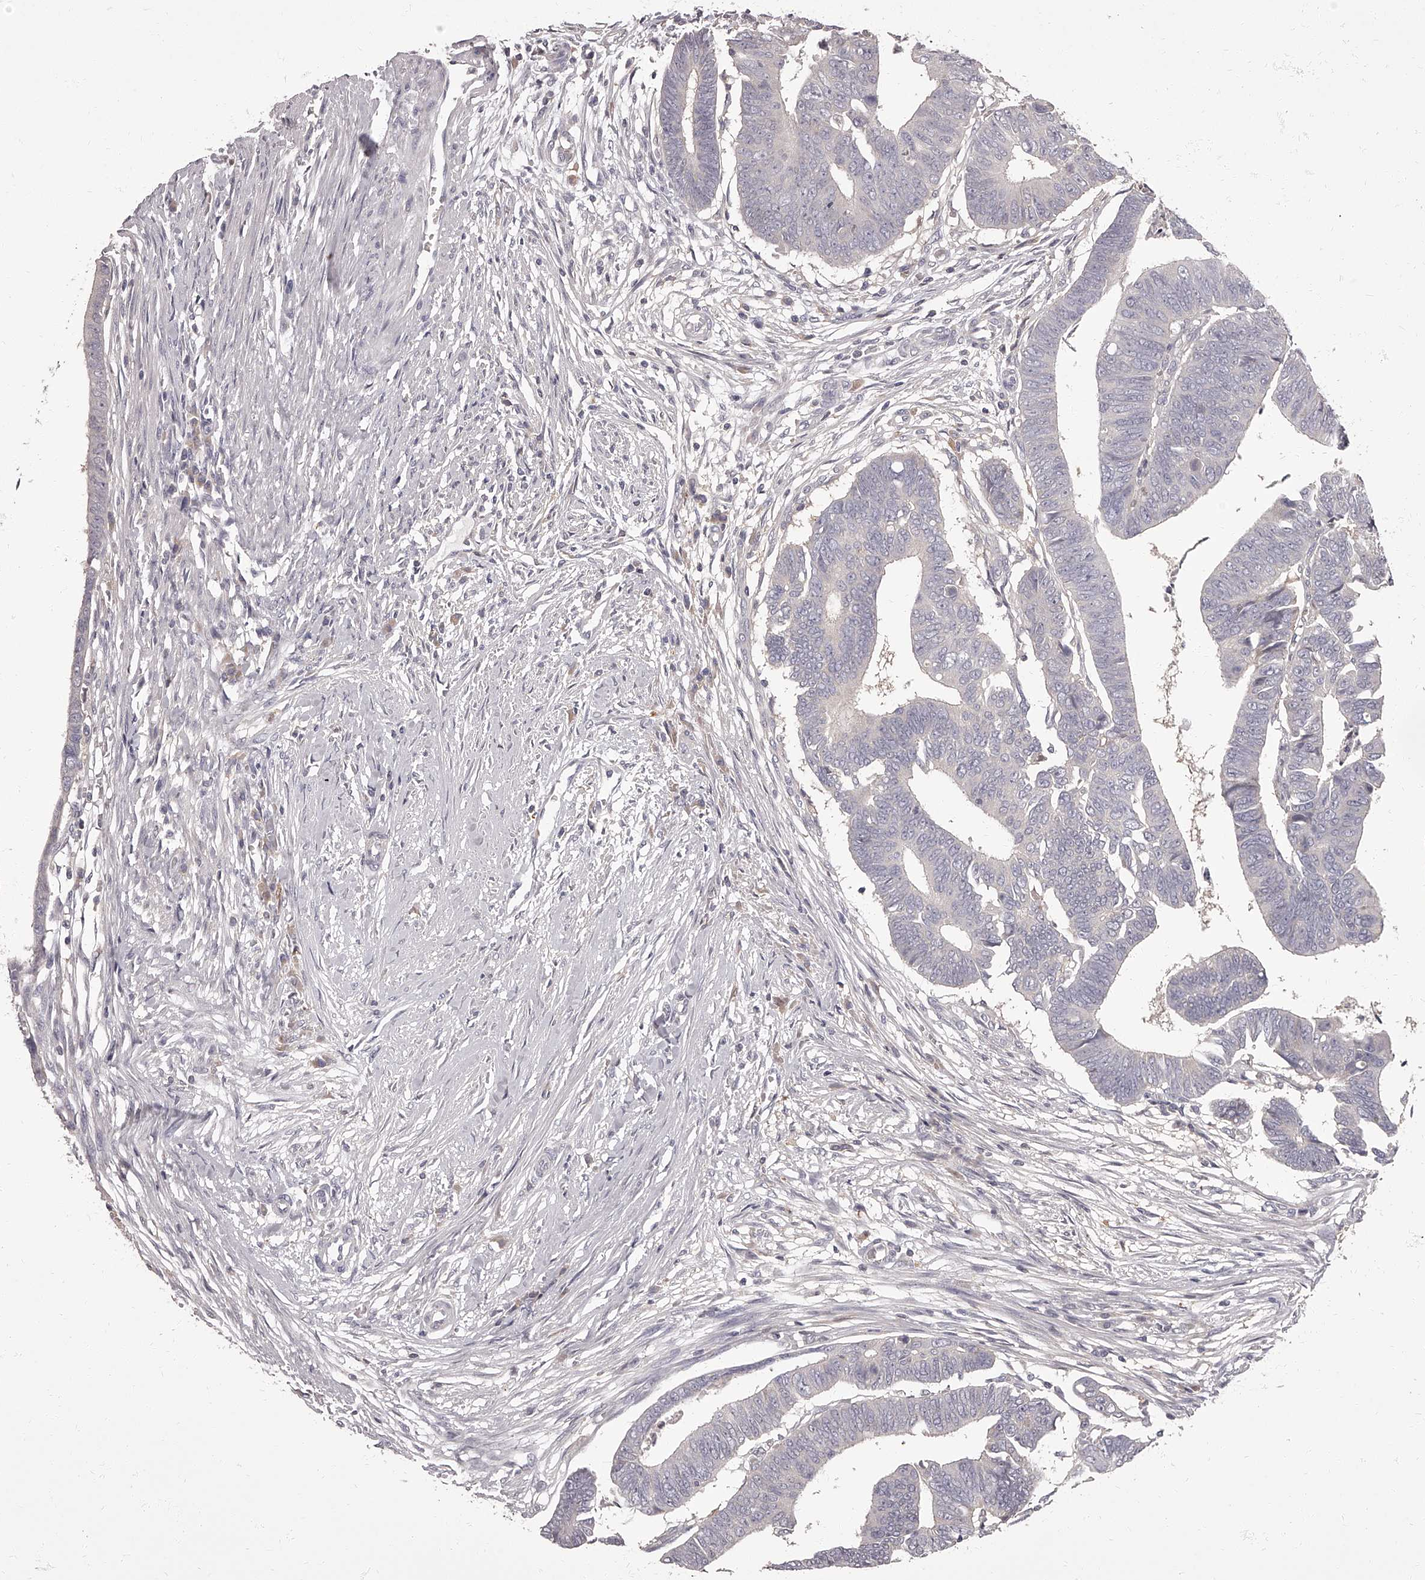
{"staining": {"intensity": "negative", "quantity": "none", "location": "none"}, "tissue": "colorectal cancer", "cell_type": "Tumor cells", "image_type": "cancer", "snomed": [{"axis": "morphology", "description": "Adenocarcinoma, NOS"}, {"axis": "topography", "description": "Rectum"}], "caption": "The IHC histopathology image has no significant positivity in tumor cells of colorectal cancer tissue. (DAB IHC with hematoxylin counter stain).", "gene": "APEH", "patient": {"sex": "female", "age": 65}}